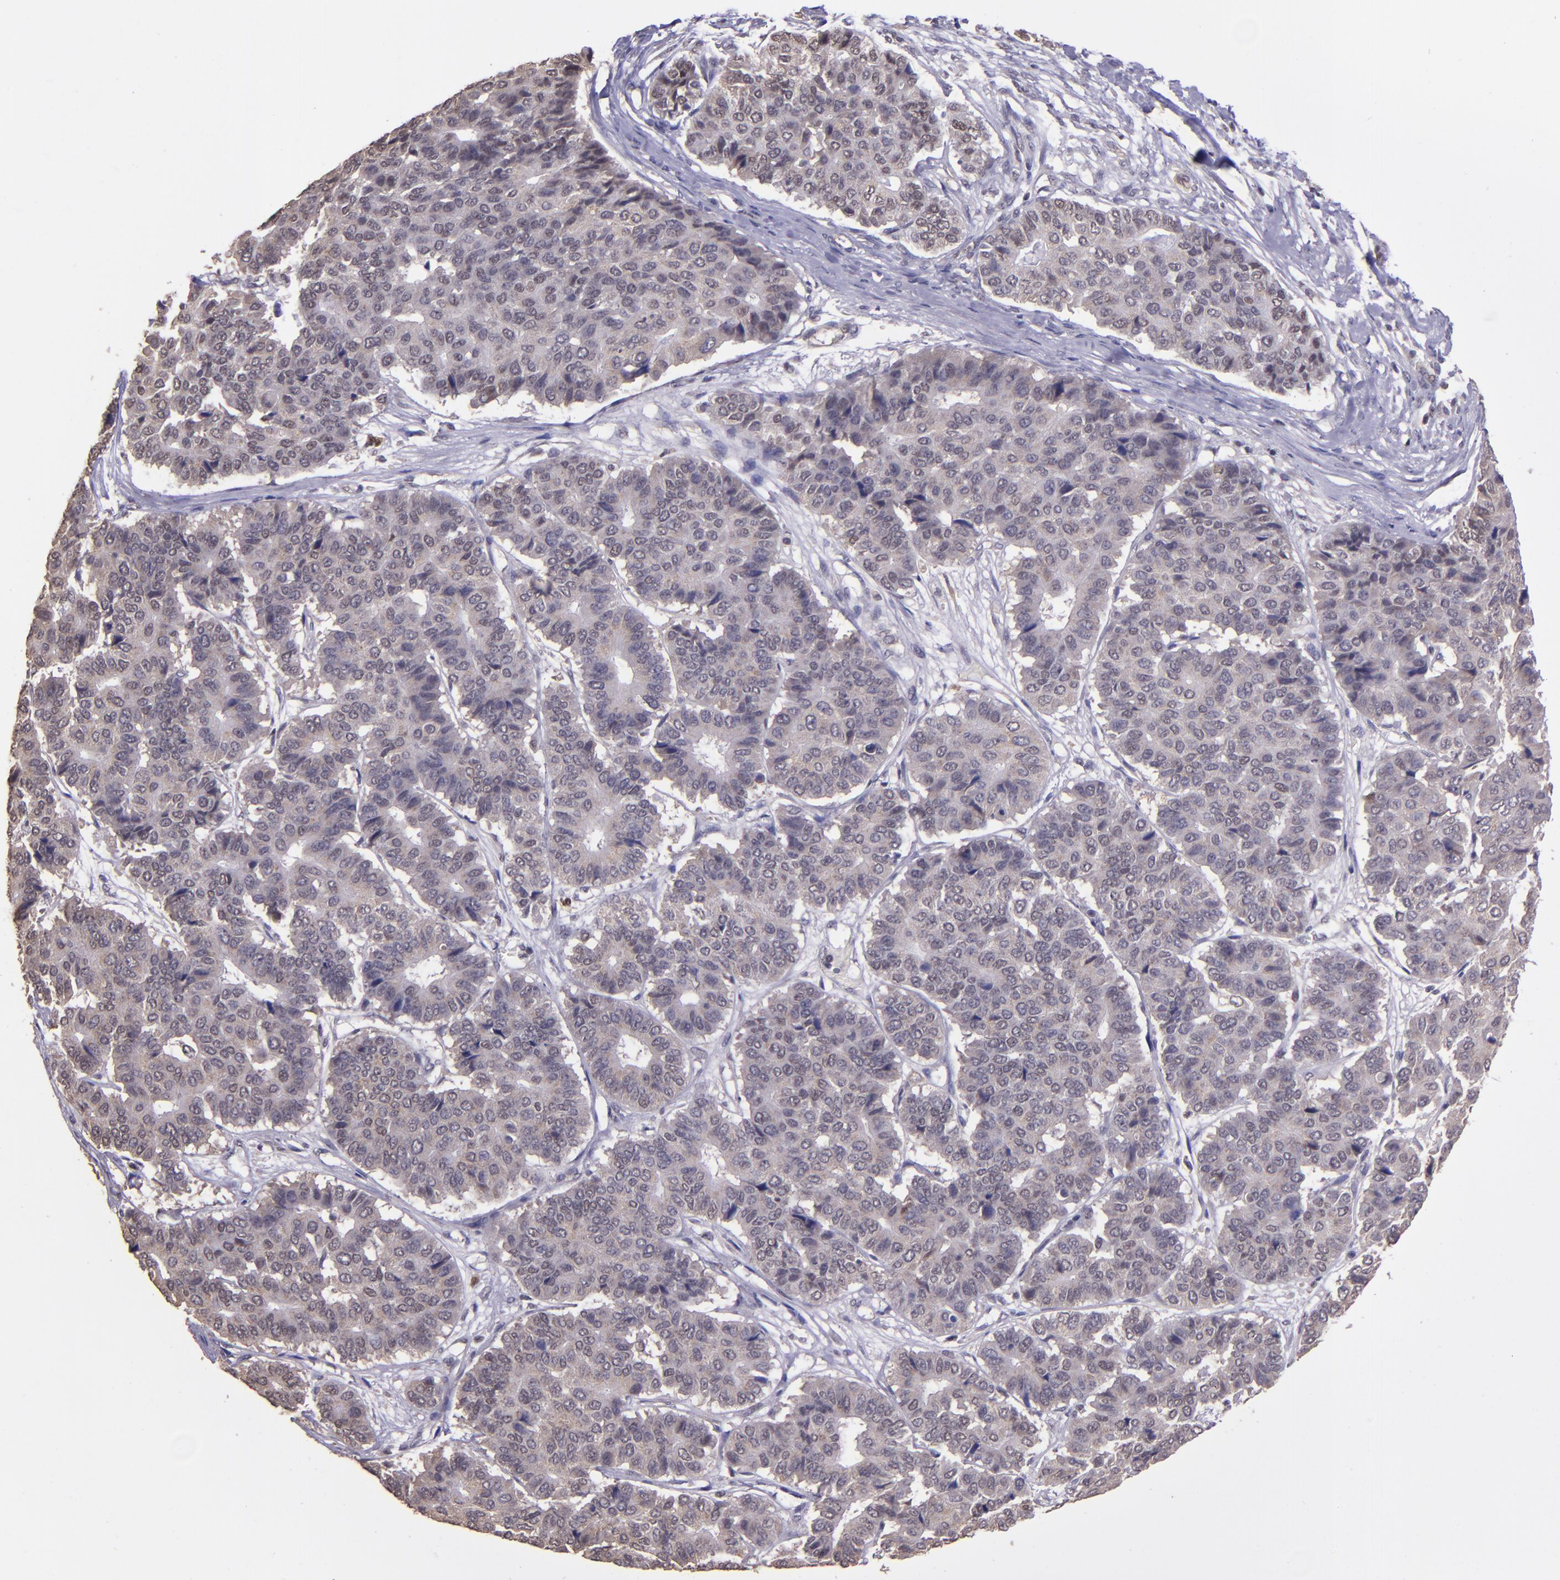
{"staining": {"intensity": "weak", "quantity": "25%-75%", "location": "cytoplasmic/membranous"}, "tissue": "pancreatic cancer", "cell_type": "Tumor cells", "image_type": "cancer", "snomed": [{"axis": "morphology", "description": "Adenocarcinoma, NOS"}, {"axis": "topography", "description": "Pancreas"}], "caption": "Protein analysis of pancreatic cancer tissue reveals weak cytoplasmic/membranous staining in about 25%-75% of tumor cells. The protein of interest is stained brown, and the nuclei are stained in blue (DAB (3,3'-diaminobenzidine) IHC with brightfield microscopy, high magnification).", "gene": "ELF1", "patient": {"sex": "male", "age": 50}}